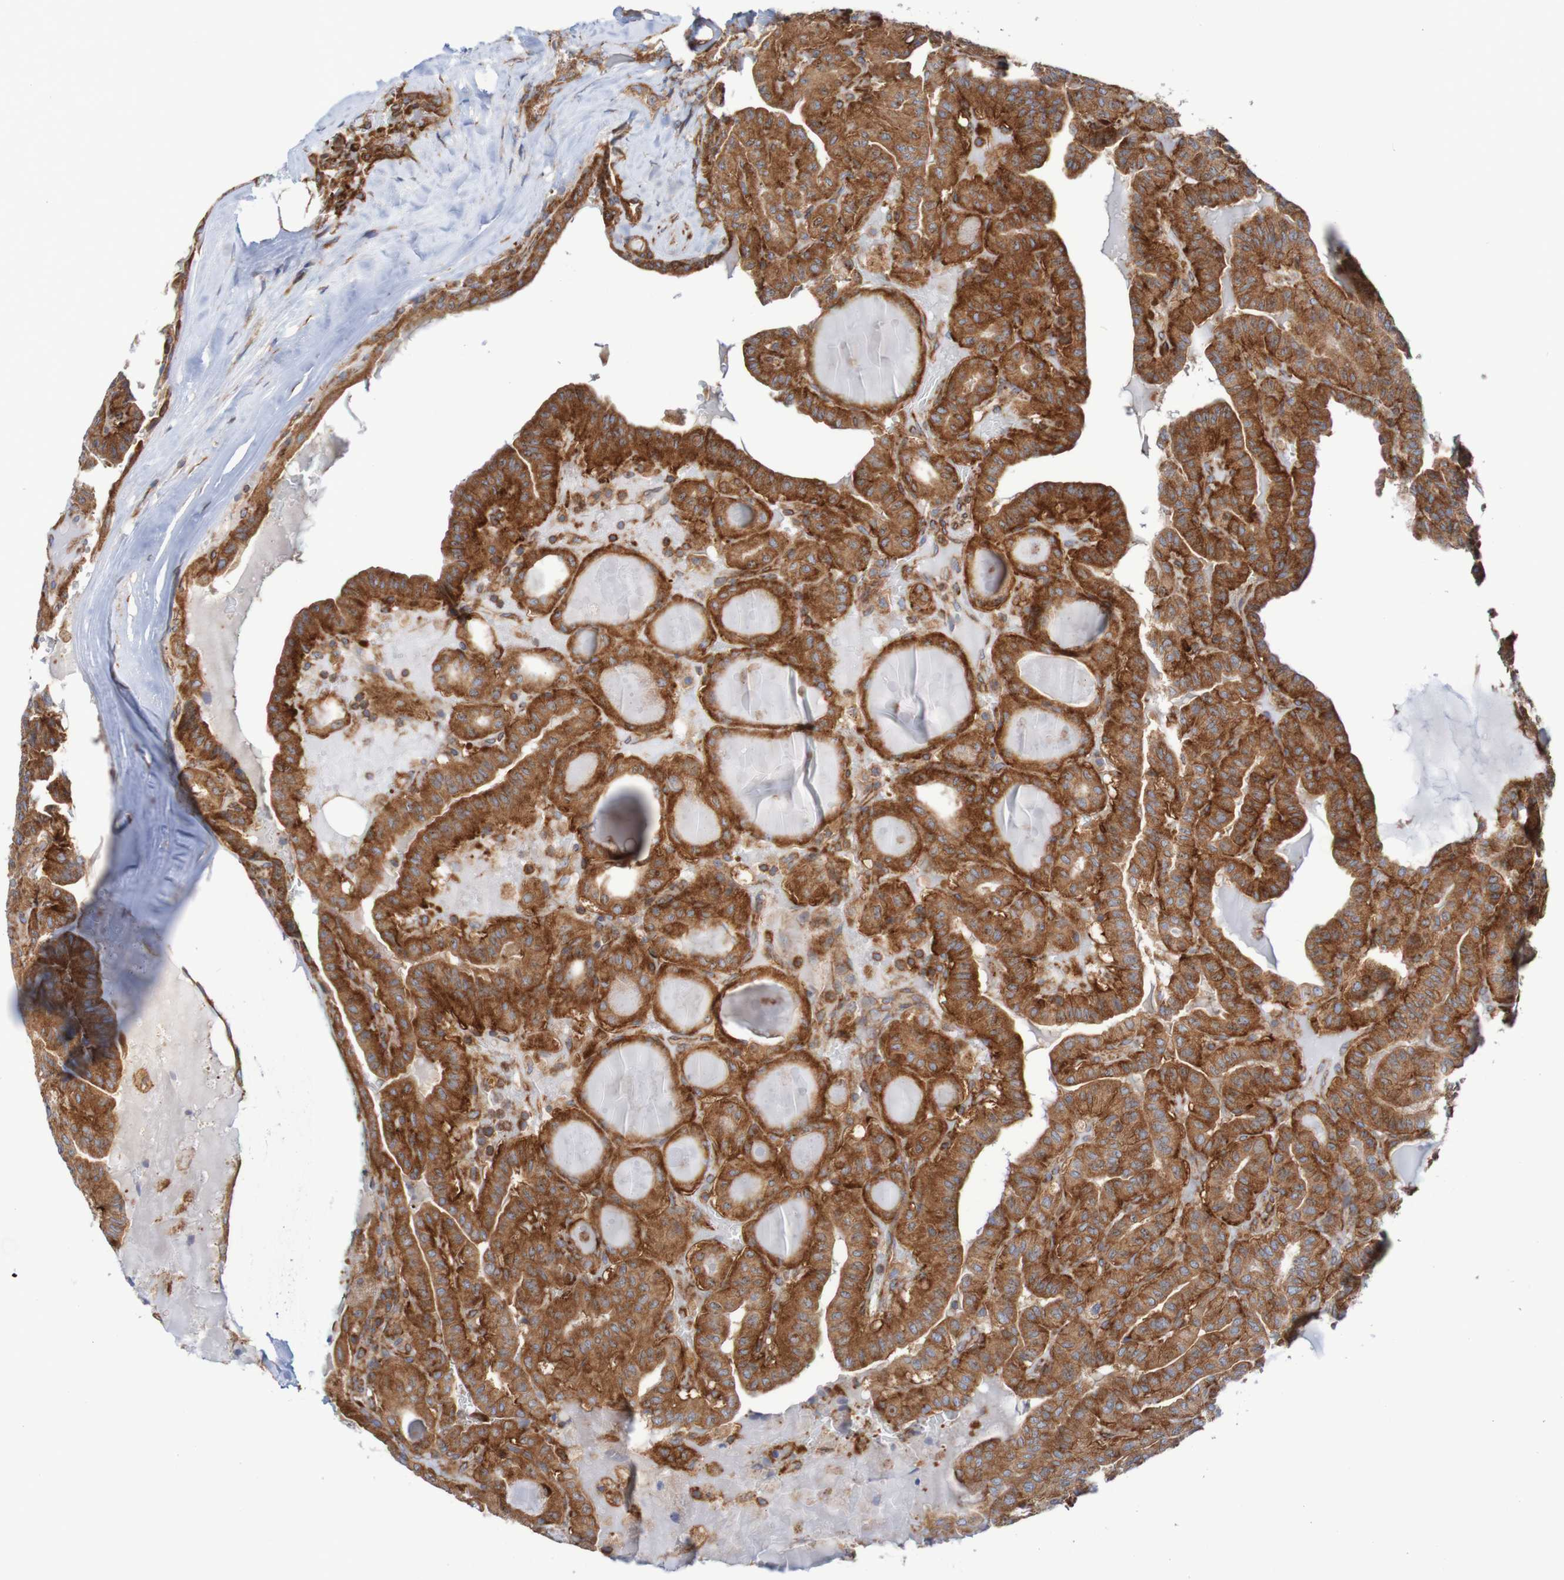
{"staining": {"intensity": "strong", "quantity": ">75%", "location": "cytoplasmic/membranous"}, "tissue": "head and neck cancer", "cell_type": "Tumor cells", "image_type": "cancer", "snomed": [{"axis": "morphology", "description": "Squamous cell carcinoma, NOS"}, {"axis": "topography", "description": "Oral tissue"}, {"axis": "topography", "description": "Head-Neck"}], "caption": "Brown immunohistochemical staining in head and neck squamous cell carcinoma shows strong cytoplasmic/membranous expression in approximately >75% of tumor cells.", "gene": "FXR2", "patient": {"sex": "female", "age": 50}}